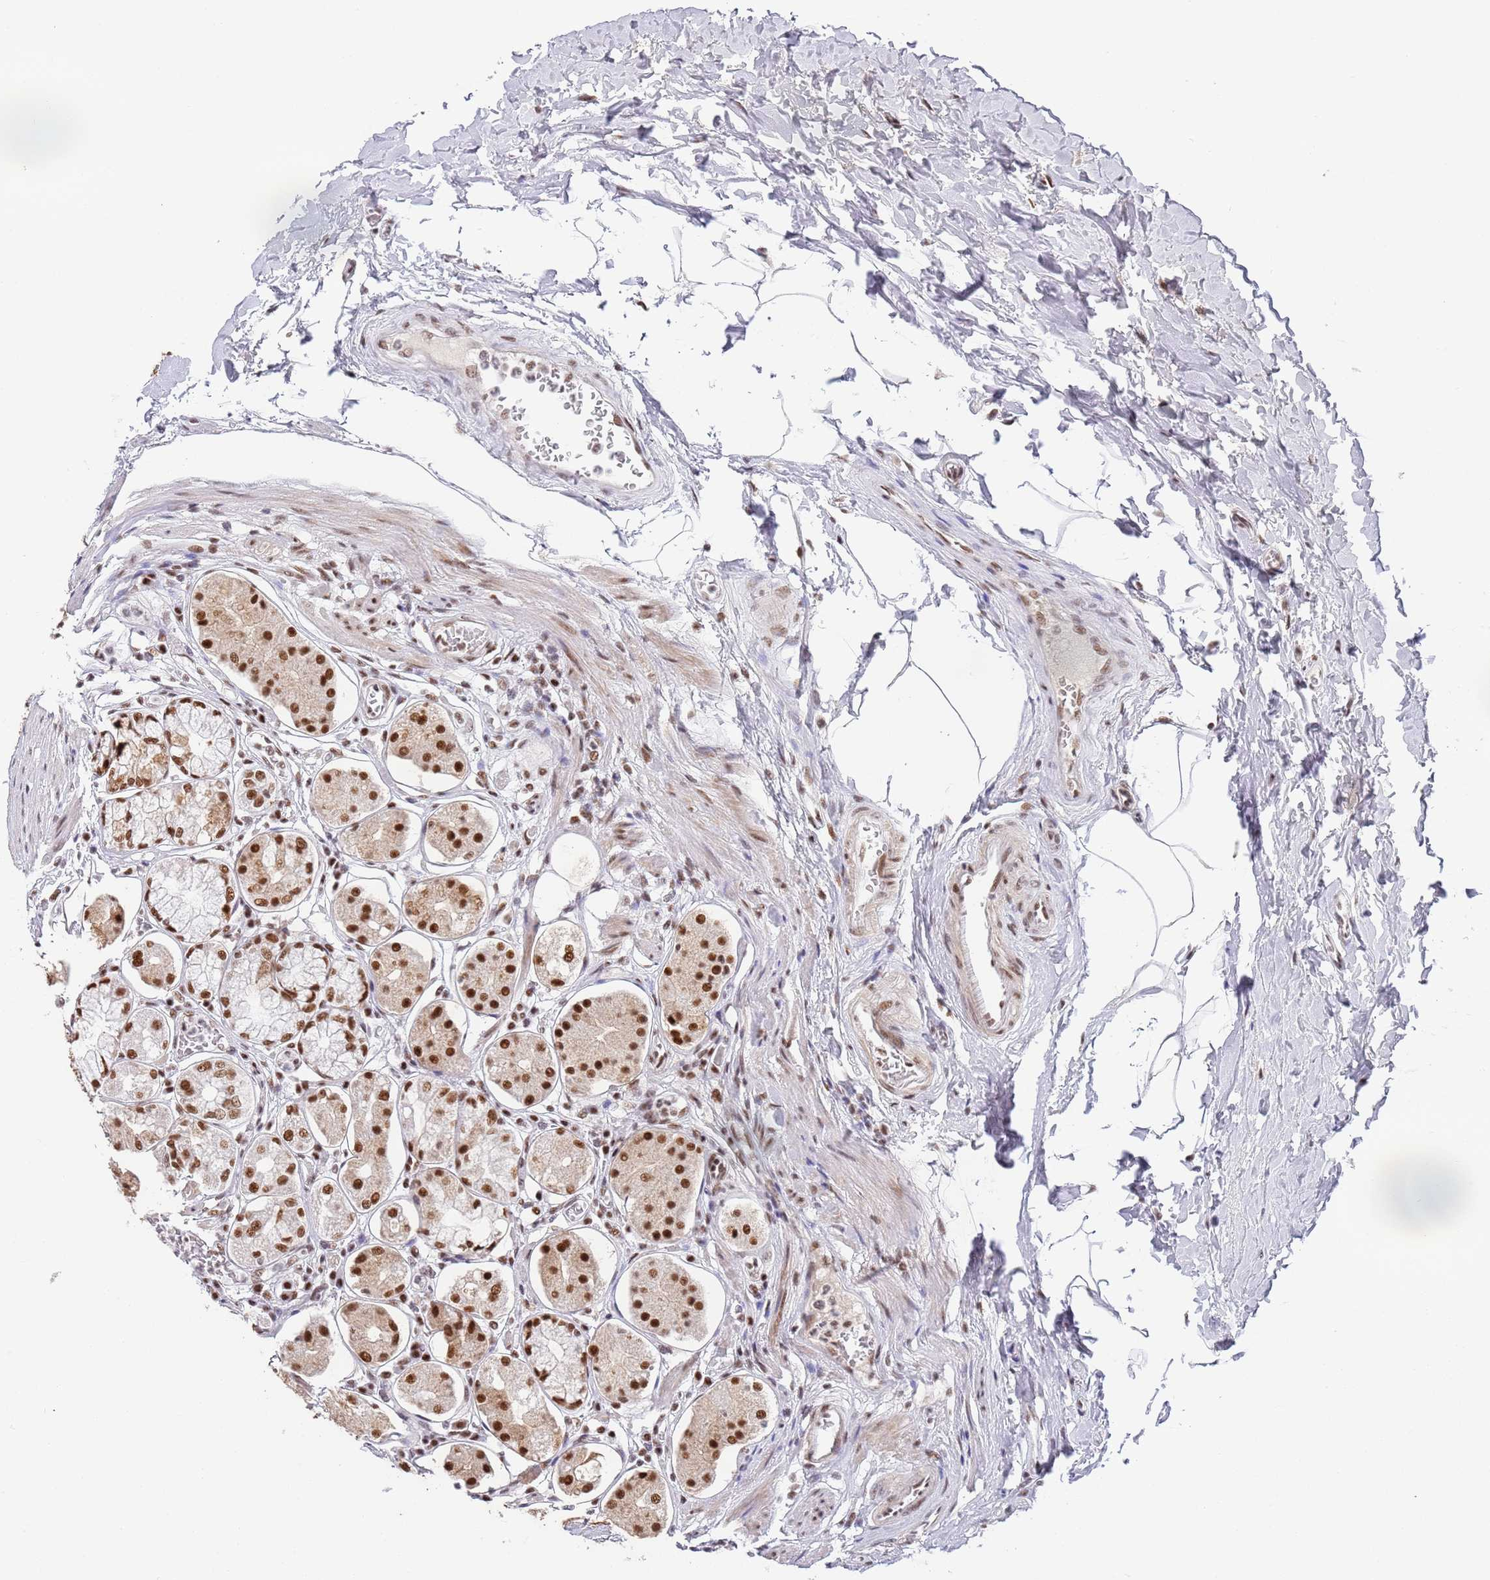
{"staining": {"intensity": "strong", "quantity": ">75%", "location": "nuclear"}, "tissue": "stomach", "cell_type": "Glandular cells", "image_type": "normal", "snomed": [{"axis": "morphology", "description": "Normal tissue, NOS"}, {"axis": "topography", "description": "Stomach, lower"}], "caption": "Glandular cells reveal high levels of strong nuclear expression in about >75% of cells in normal stomach.", "gene": "AKAP8L", "patient": {"sex": "female", "age": 56}}